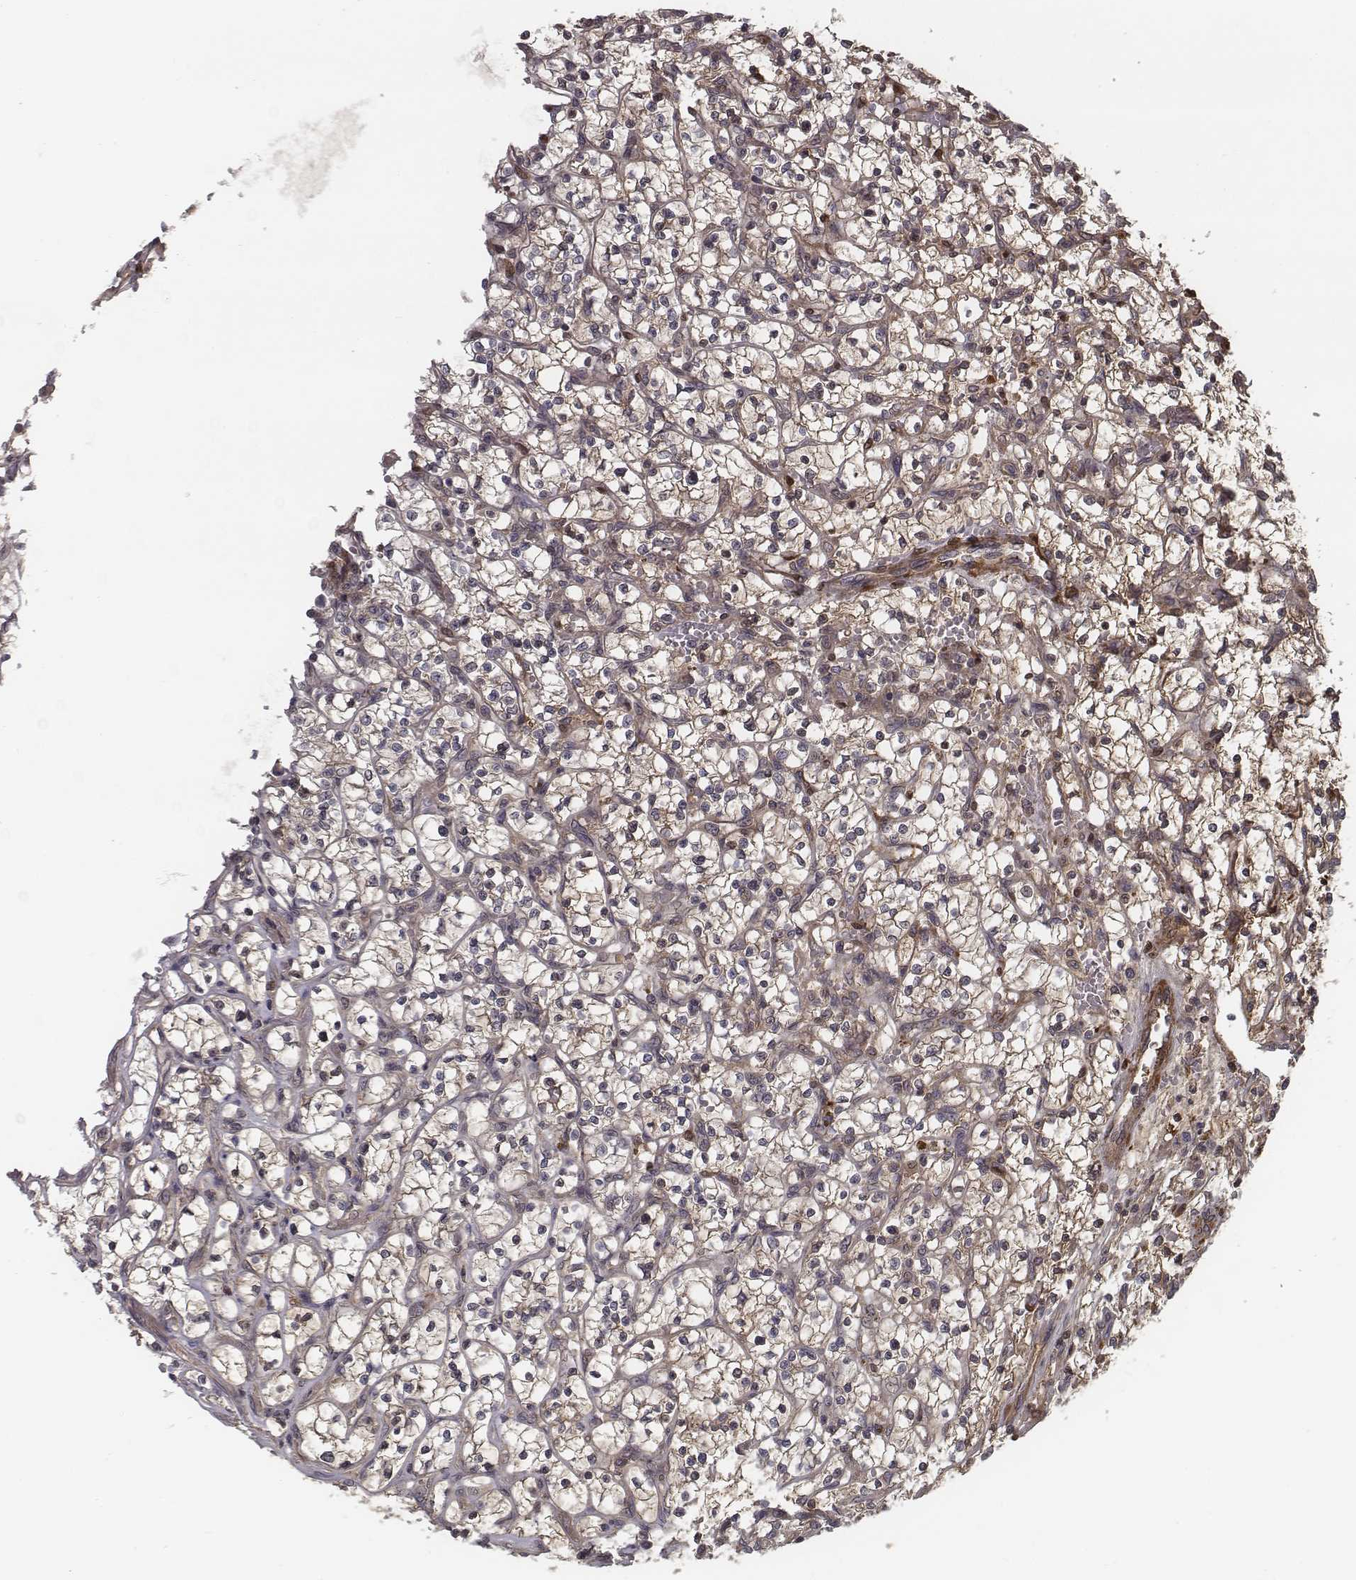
{"staining": {"intensity": "strong", "quantity": "25%-75%", "location": "cytoplasmic/membranous"}, "tissue": "renal cancer", "cell_type": "Tumor cells", "image_type": "cancer", "snomed": [{"axis": "morphology", "description": "Adenocarcinoma, NOS"}, {"axis": "topography", "description": "Kidney"}], "caption": "Protein analysis of renal adenocarcinoma tissue reveals strong cytoplasmic/membranous positivity in approximately 25%-75% of tumor cells.", "gene": "ISYNA1", "patient": {"sex": "female", "age": 64}}